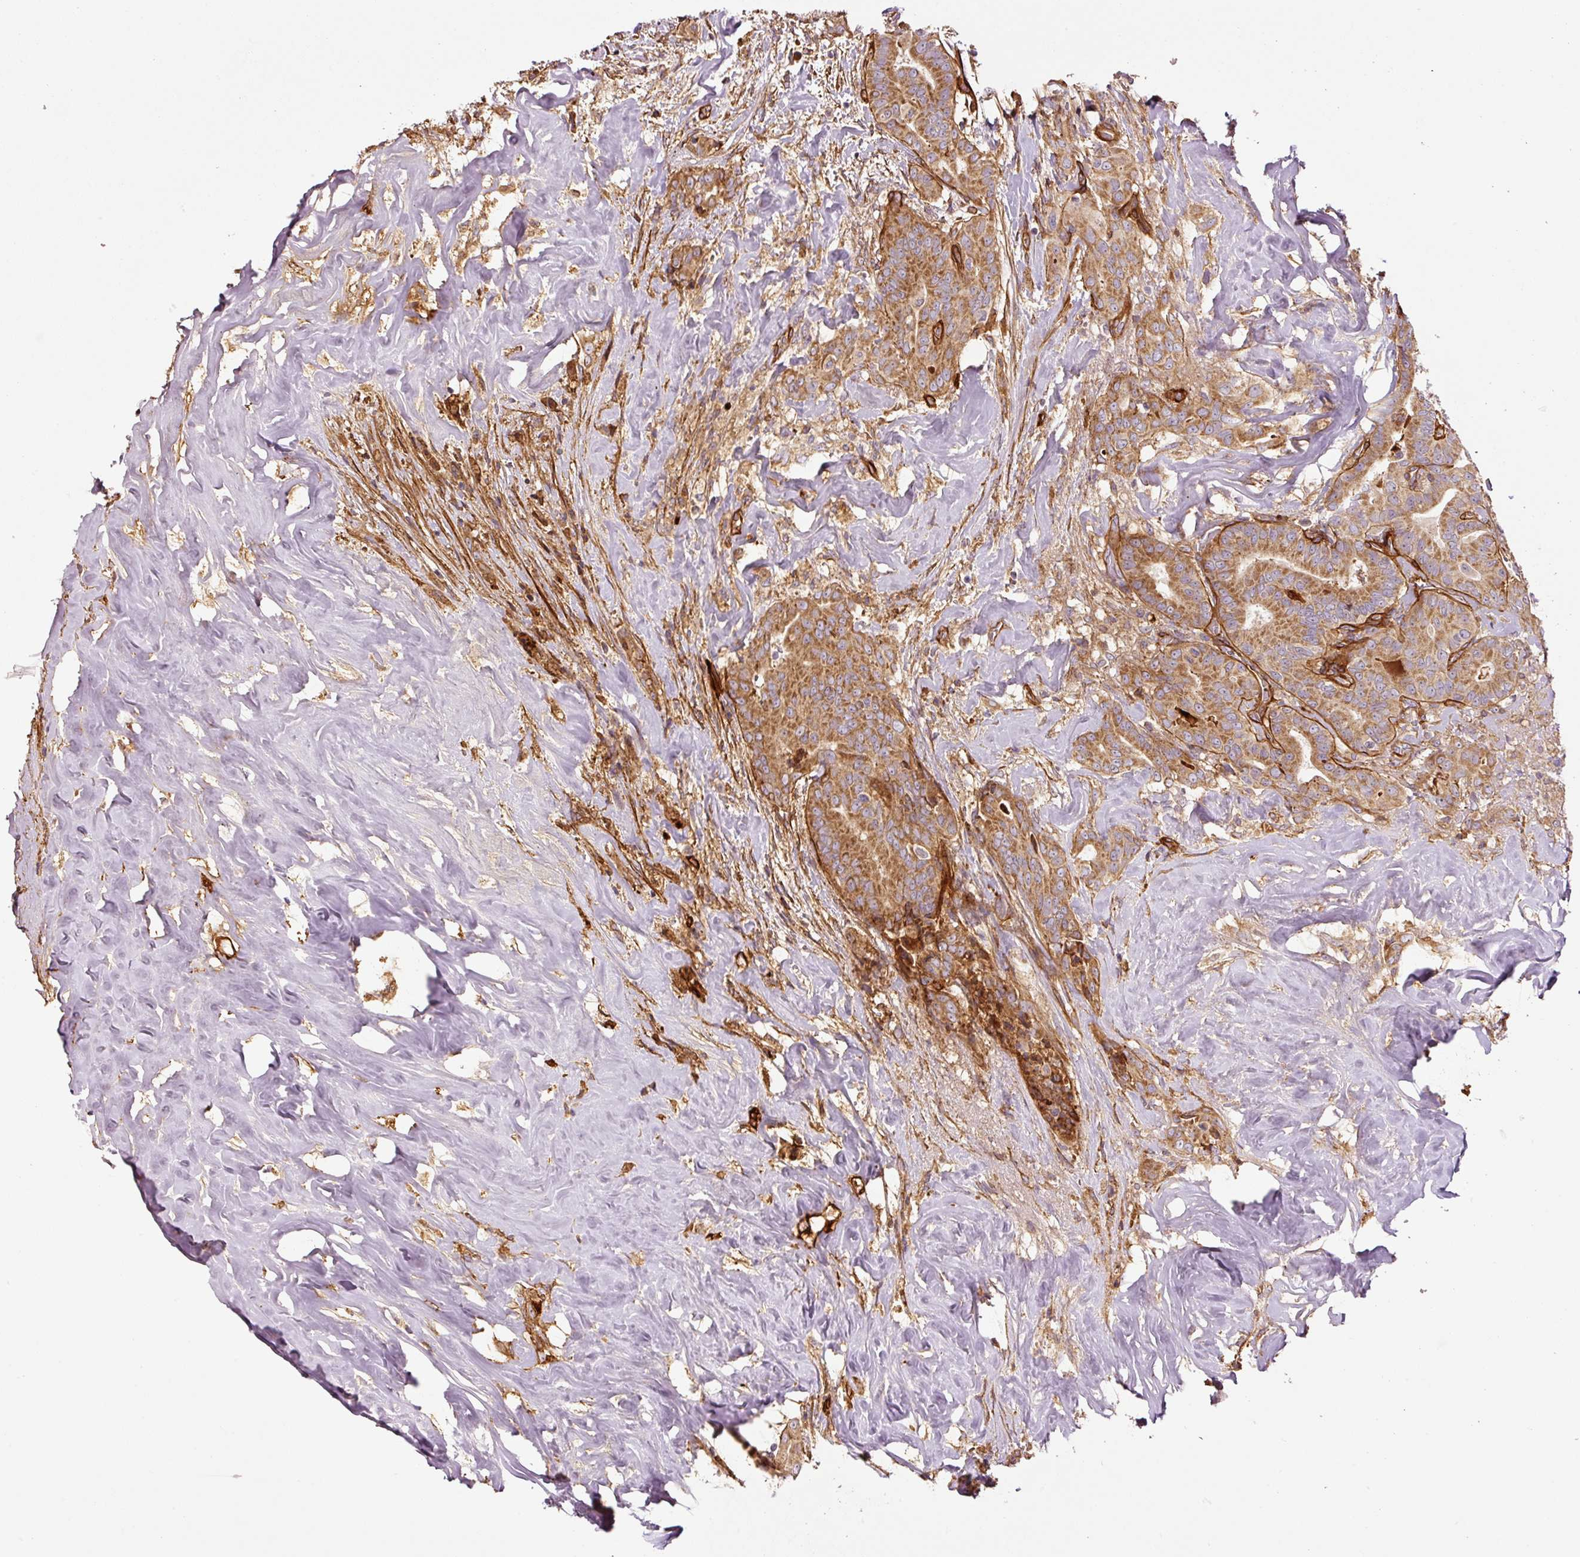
{"staining": {"intensity": "moderate", "quantity": ">75%", "location": "cytoplasmic/membranous"}, "tissue": "thyroid cancer", "cell_type": "Tumor cells", "image_type": "cancer", "snomed": [{"axis": "morphology", "description": "Papillary adenocarcinoma, NOS"}, {"axis": "topography", "description": "Thyroid gland"}], "caption": "Immunohistochemical staining of thyroid papillary adenocarcinoma reveals medium levels of moderate cytoplasmic/membranous expression in about >75% of tumor cells.", "gene": "NID2", "patient": {"sex": "male", "age": 61}}